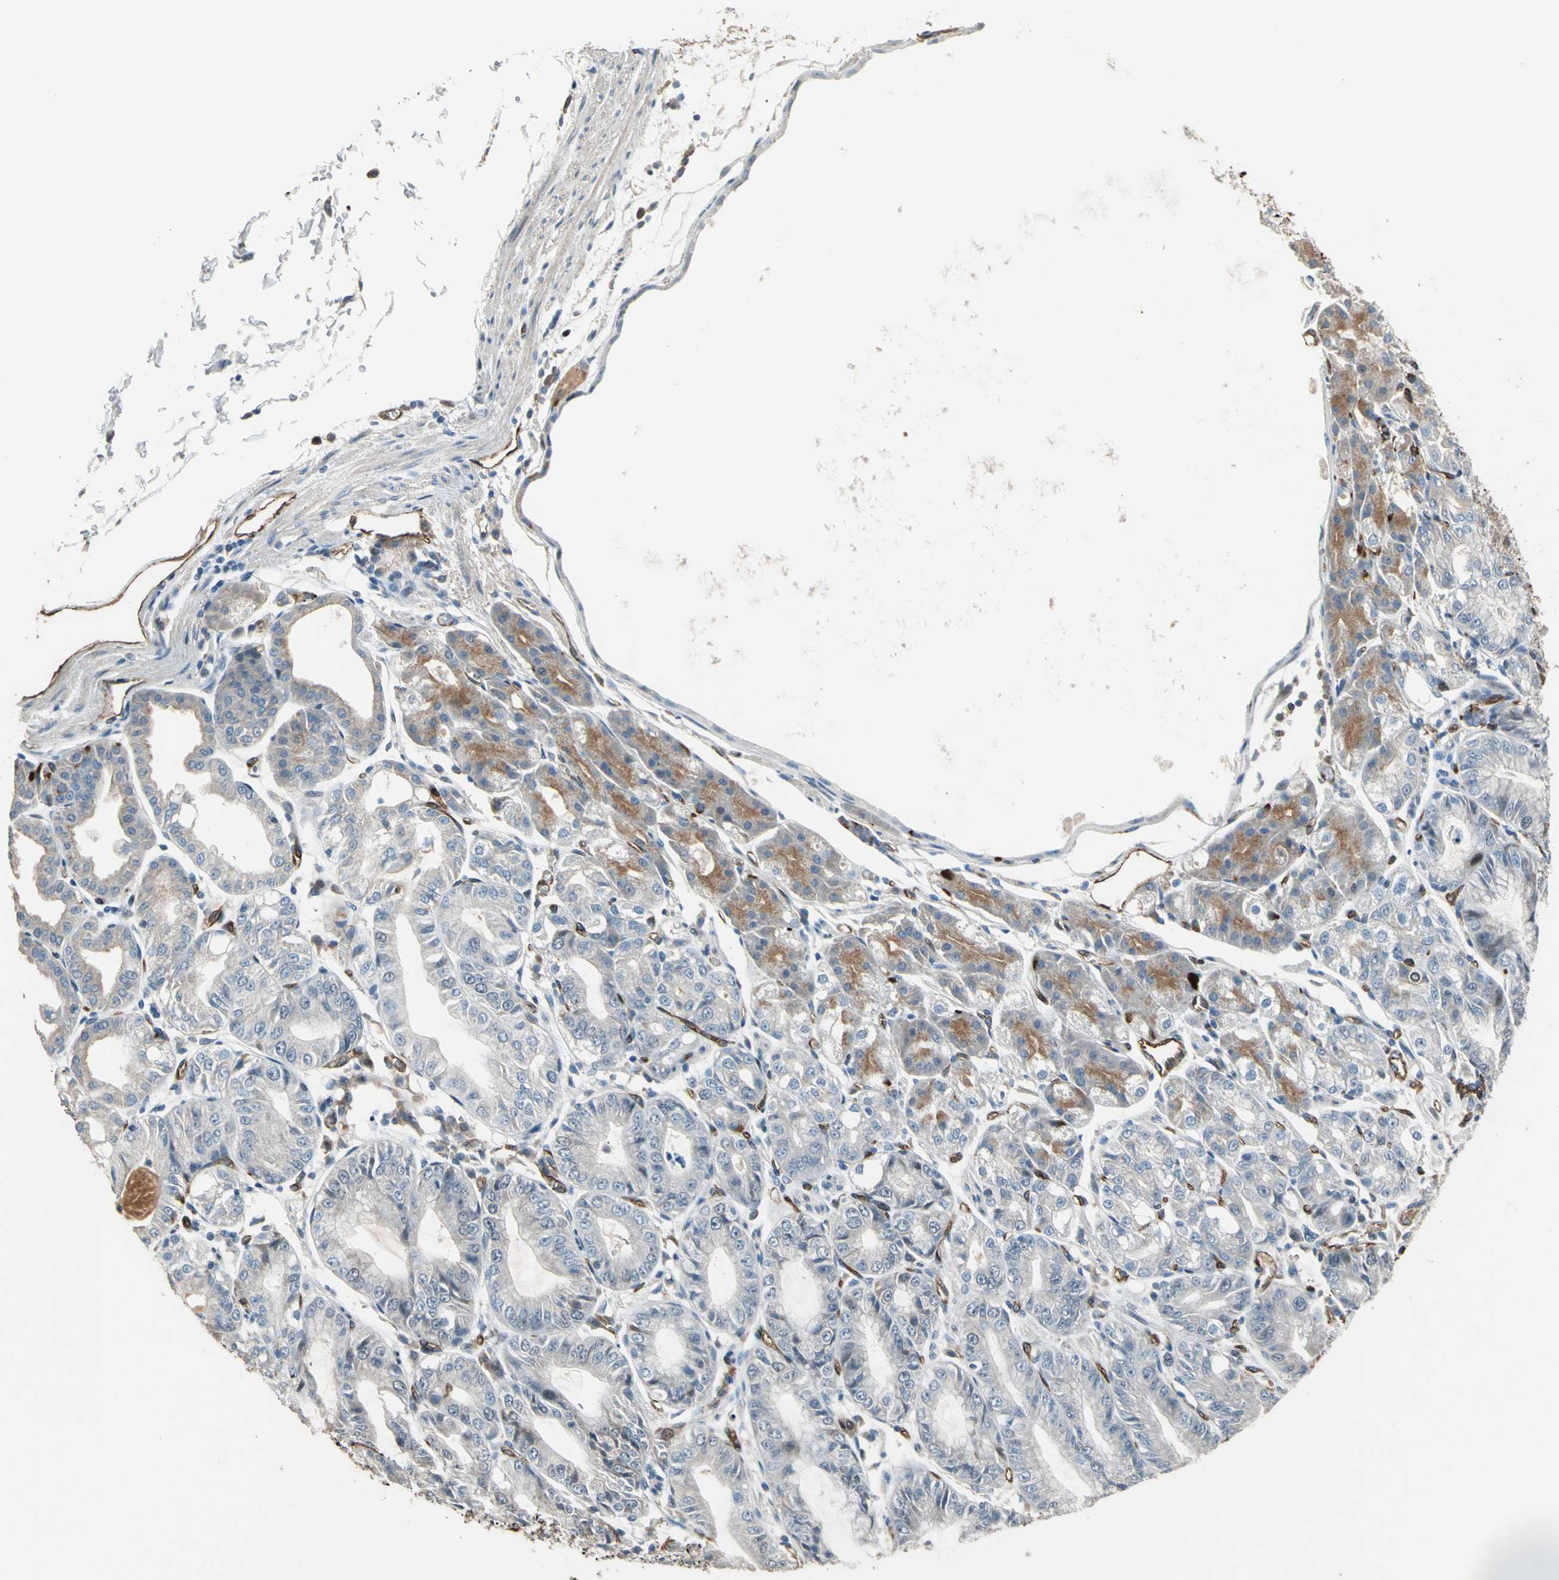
{"staining": {"intensity": "moderate", "quantity": "25%-75%", "location": "cytoplasmic/membranous,nuclear"}, "tissue": "stomach", "cell_type": "Glandular cells", "image_type": "normal", "snomed": [{"axis": "morphology", "description": "Normal tissue, NOS"}, {"axis": "topography", "description": "Stomach, lower"}], "caption": "A histopathology image of human stomach stained for a protein exhibits moderate cytoplasmic/membranous,nuclear brown staining in glandular cells. (DAB (3,3'-diaminobenzidine) IHC with brightfield microscopy, high magnification).", "gene": "BRIP1", "patient": {"sex": "male", "age": 71}}